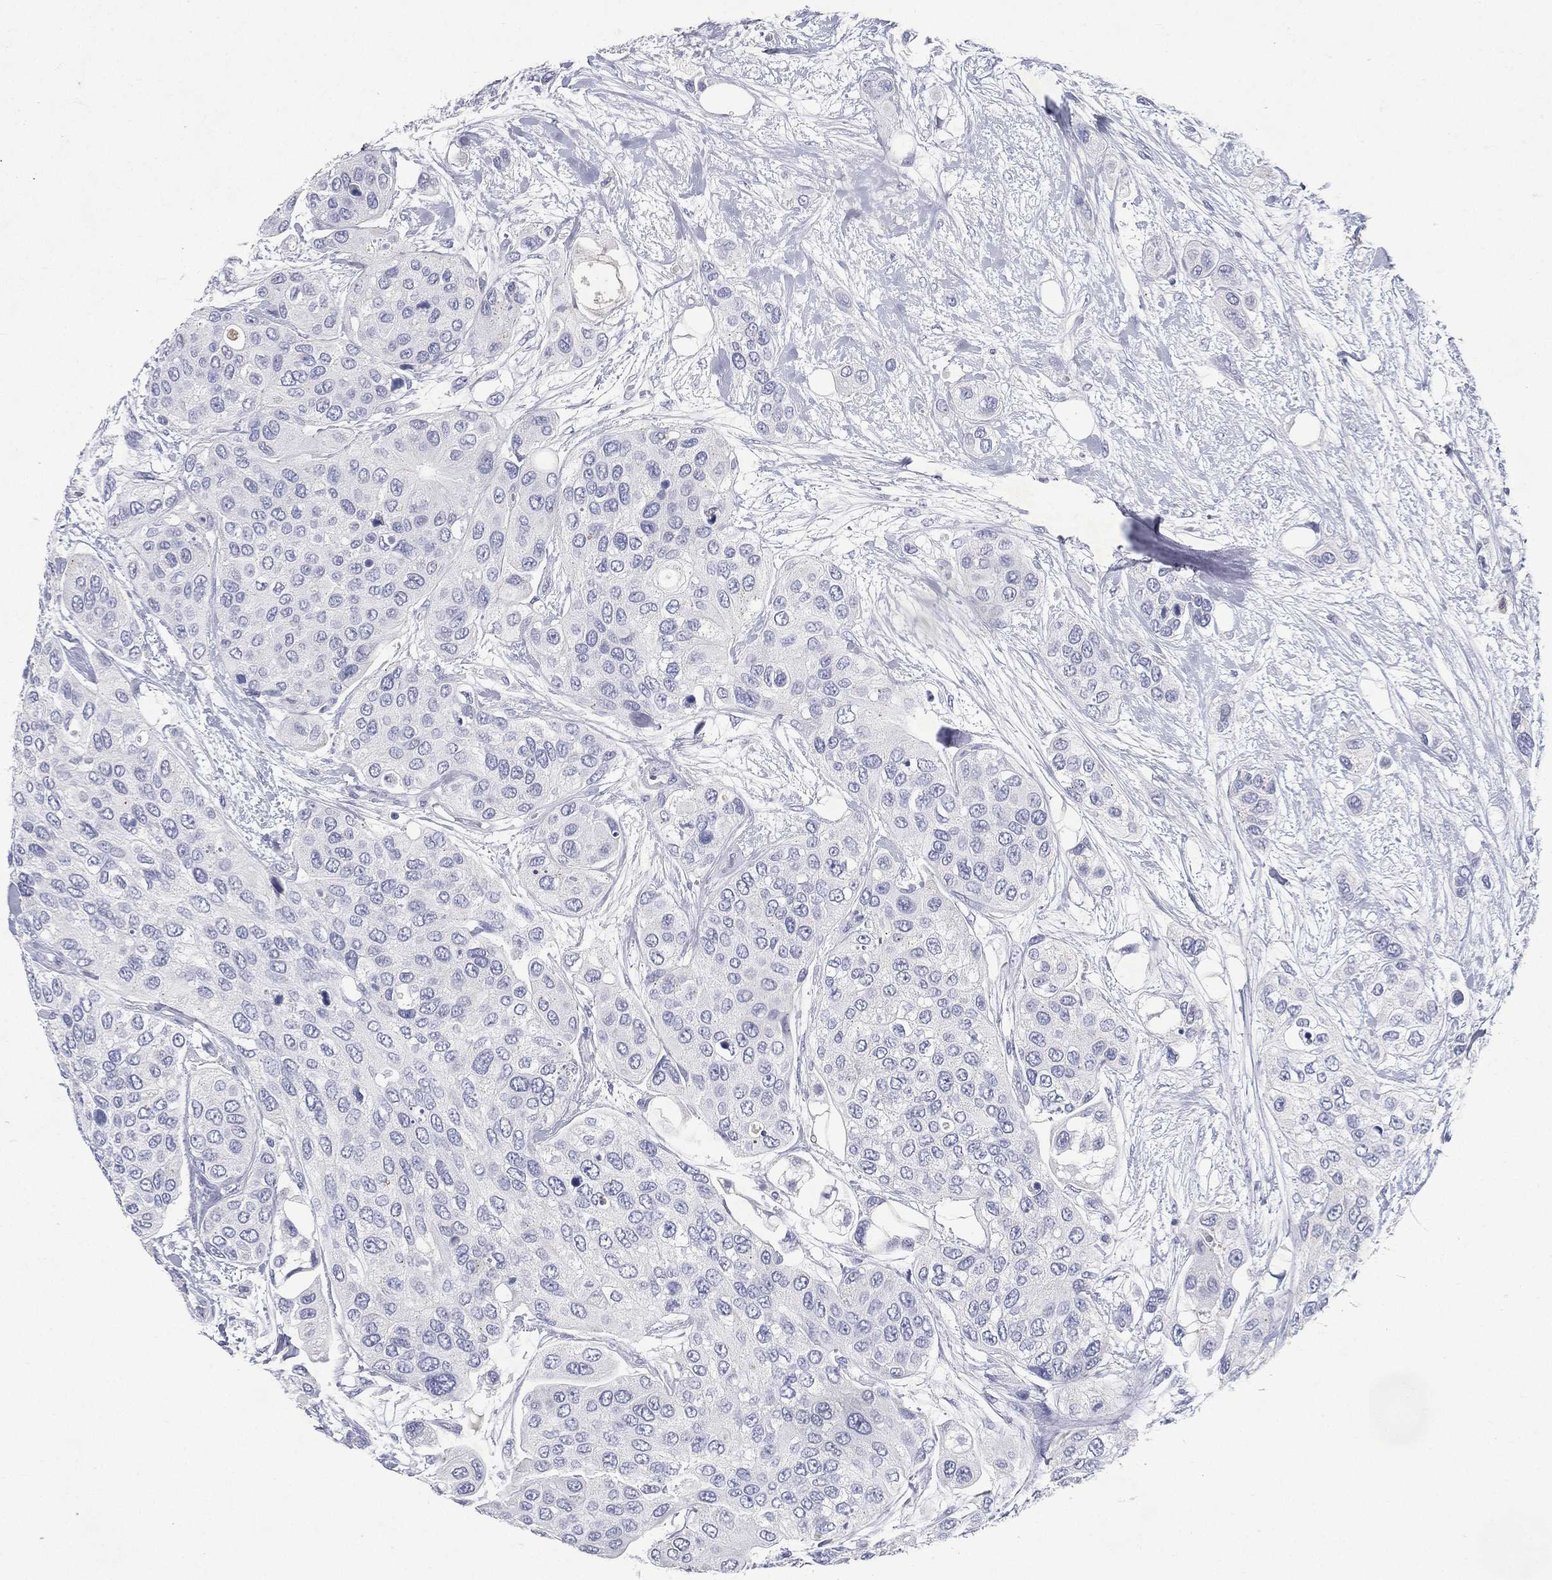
{"staining": {"intensity": "negative", "quantity": "none", "location": "none"}, "tissue": "urothelial cancer", "cell_type": "Tumor cells", "image_type": "cancer", "snomed": [{"axis": "morphology", "description": "Urothelial carcinoma, High grade"}, {"axis": "topography", "description": "Urinary bladder"}], "caption": "A high-resolution photomicrograph shows IHC staining of urothelial cancer, which demonstrates no significant expression in tumor cells. (DAB (3,3'-diaminobenzidine) IHC visualized using brightfield microscopy, high magnification).", "gene": "RGS13", "patient": {"sex": "male", "age": 77}}